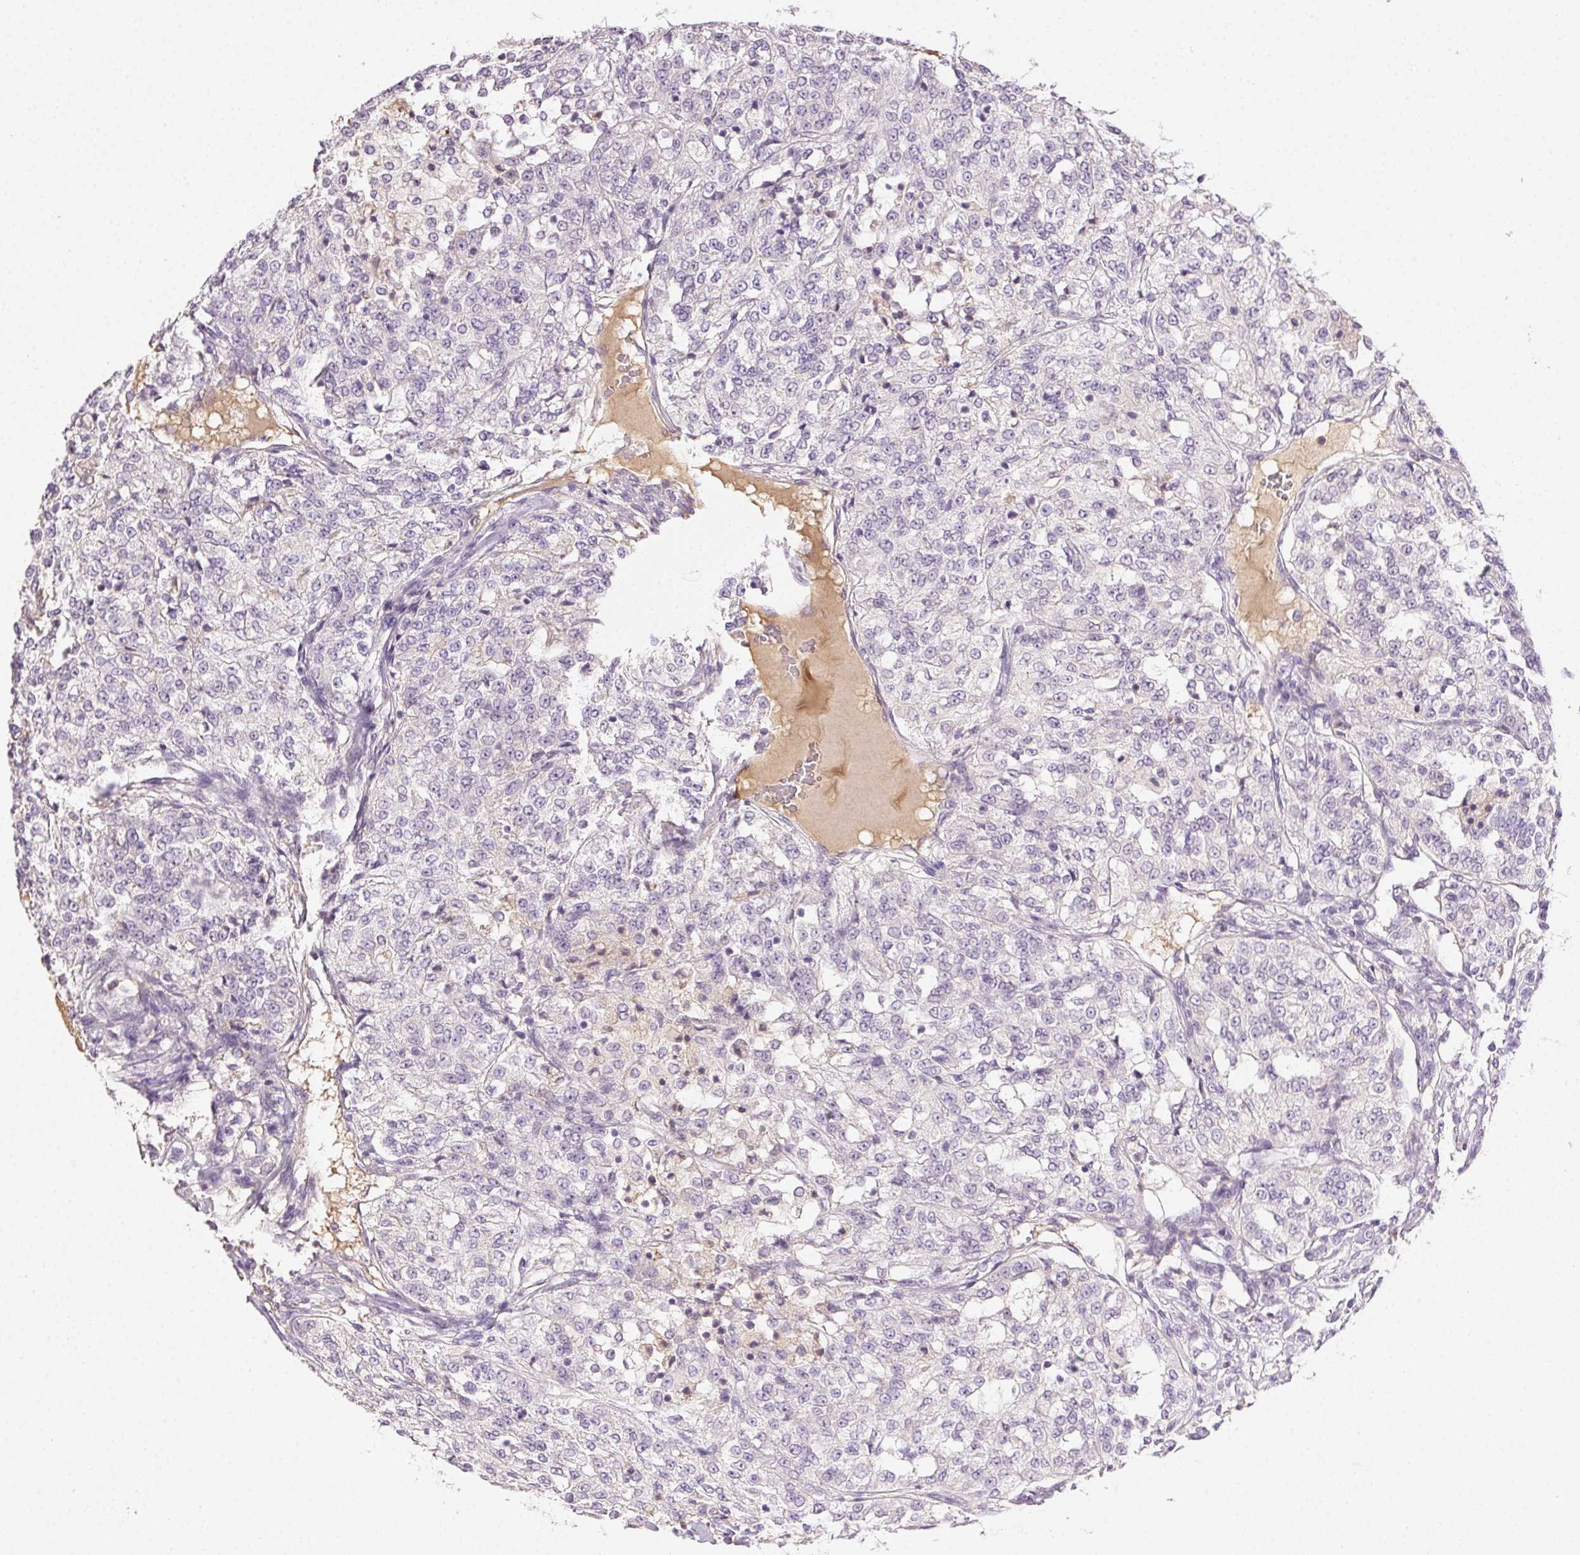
{"staining": {"intensity": "negative", "quantity": "none", "location": "none"}, "tissue": "renal cancer", "cell_type": "Tumor cells", "image_type": "cancer", "snomed": [{"axis": "morphology", "description": "Adenocarcinoma, NOS"}, {"axis": "topography", "description": "Kidney"}], "caption": "The image reveals no staining of tumor cells in renal adenocarcinoma.", "gene": "BPIFB2", "patient": {"sex": "female", "age": 63}}